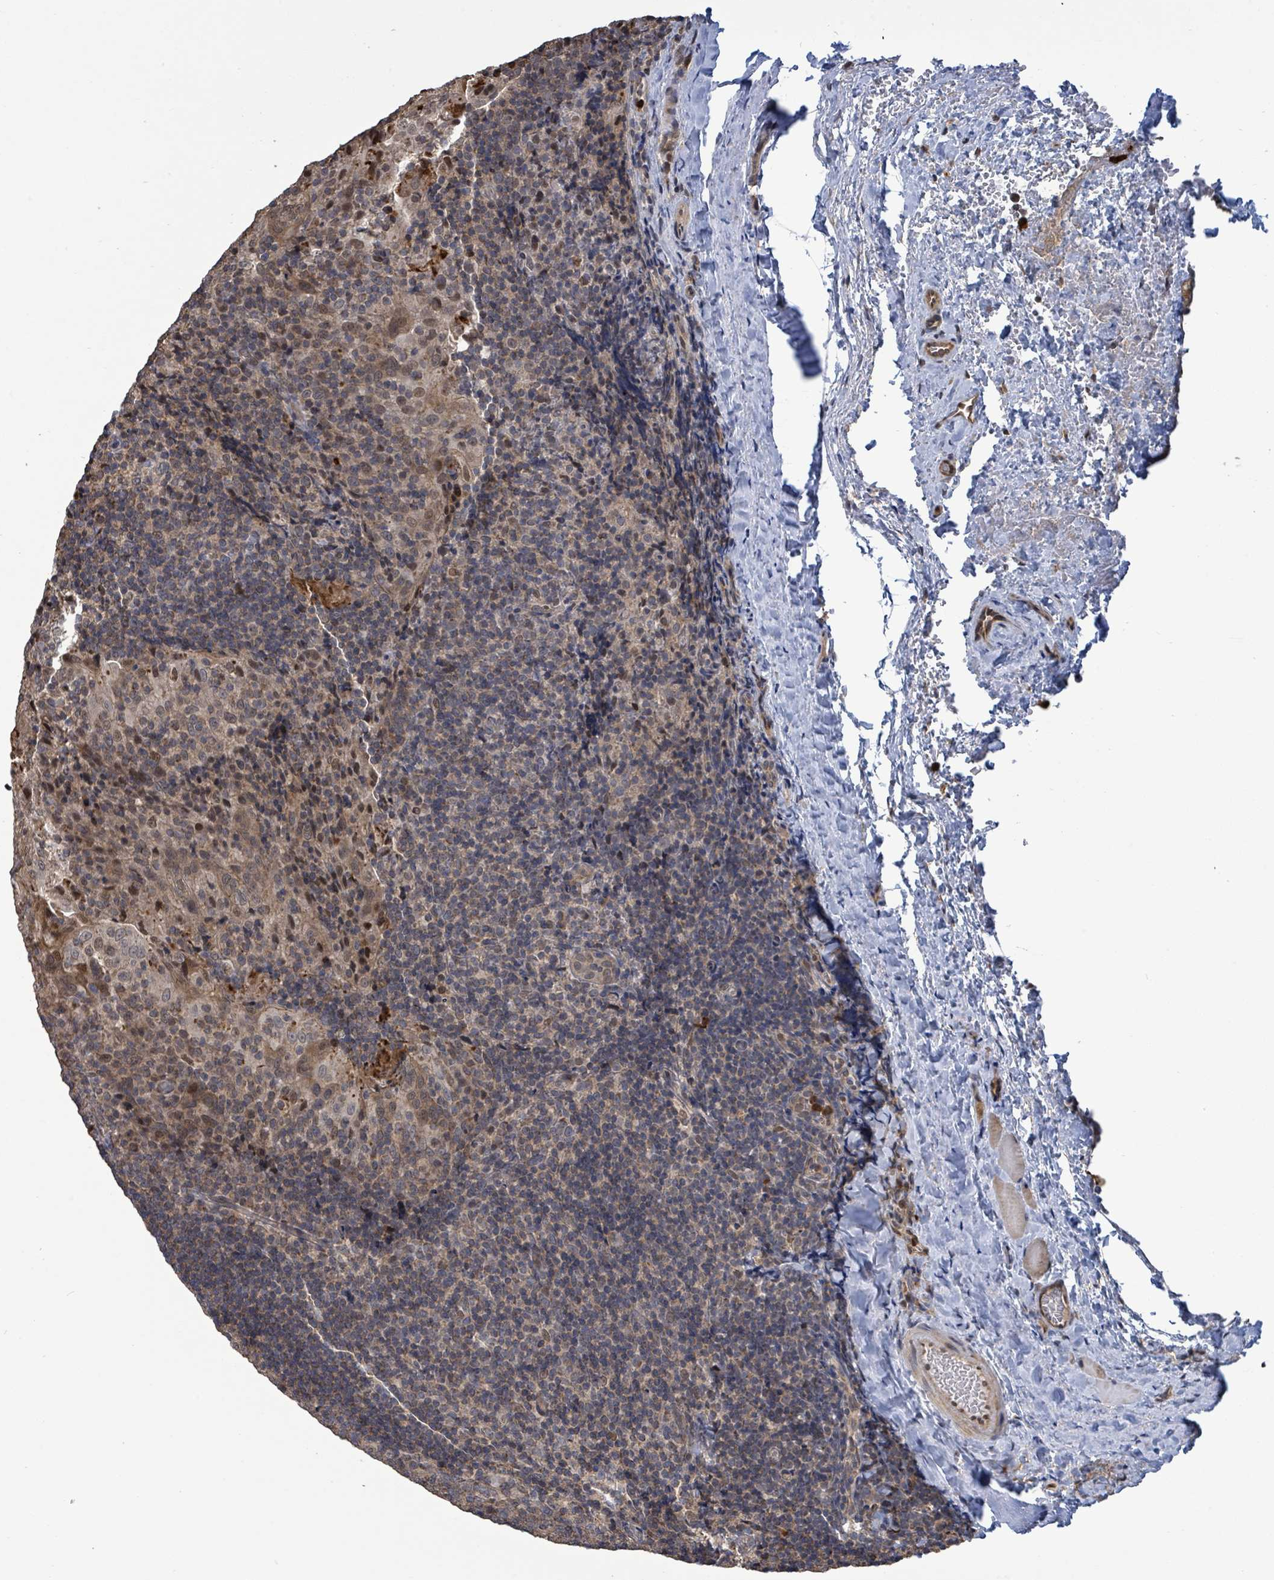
{"staining": {"intensity": "weak", "quantity": "<25%", "location": "cytoplasmic/membranous"}, "tissue": "tonsil", "cell_type": "Germinal center cells", "image_type": "normal", "snomed": [{"axis": "morphology", "description": "Normal tissue, NOS"}, {"axis": "topography", "description": "Tonsil"}], "caption": "High power microscopy image of an immunohistochemistry (IHC) image of unremarkable tonsil, revealing no significant staining in germinal center cells.", "gene": "COQ6", "patient": {"sex": "male", "age": 17}}